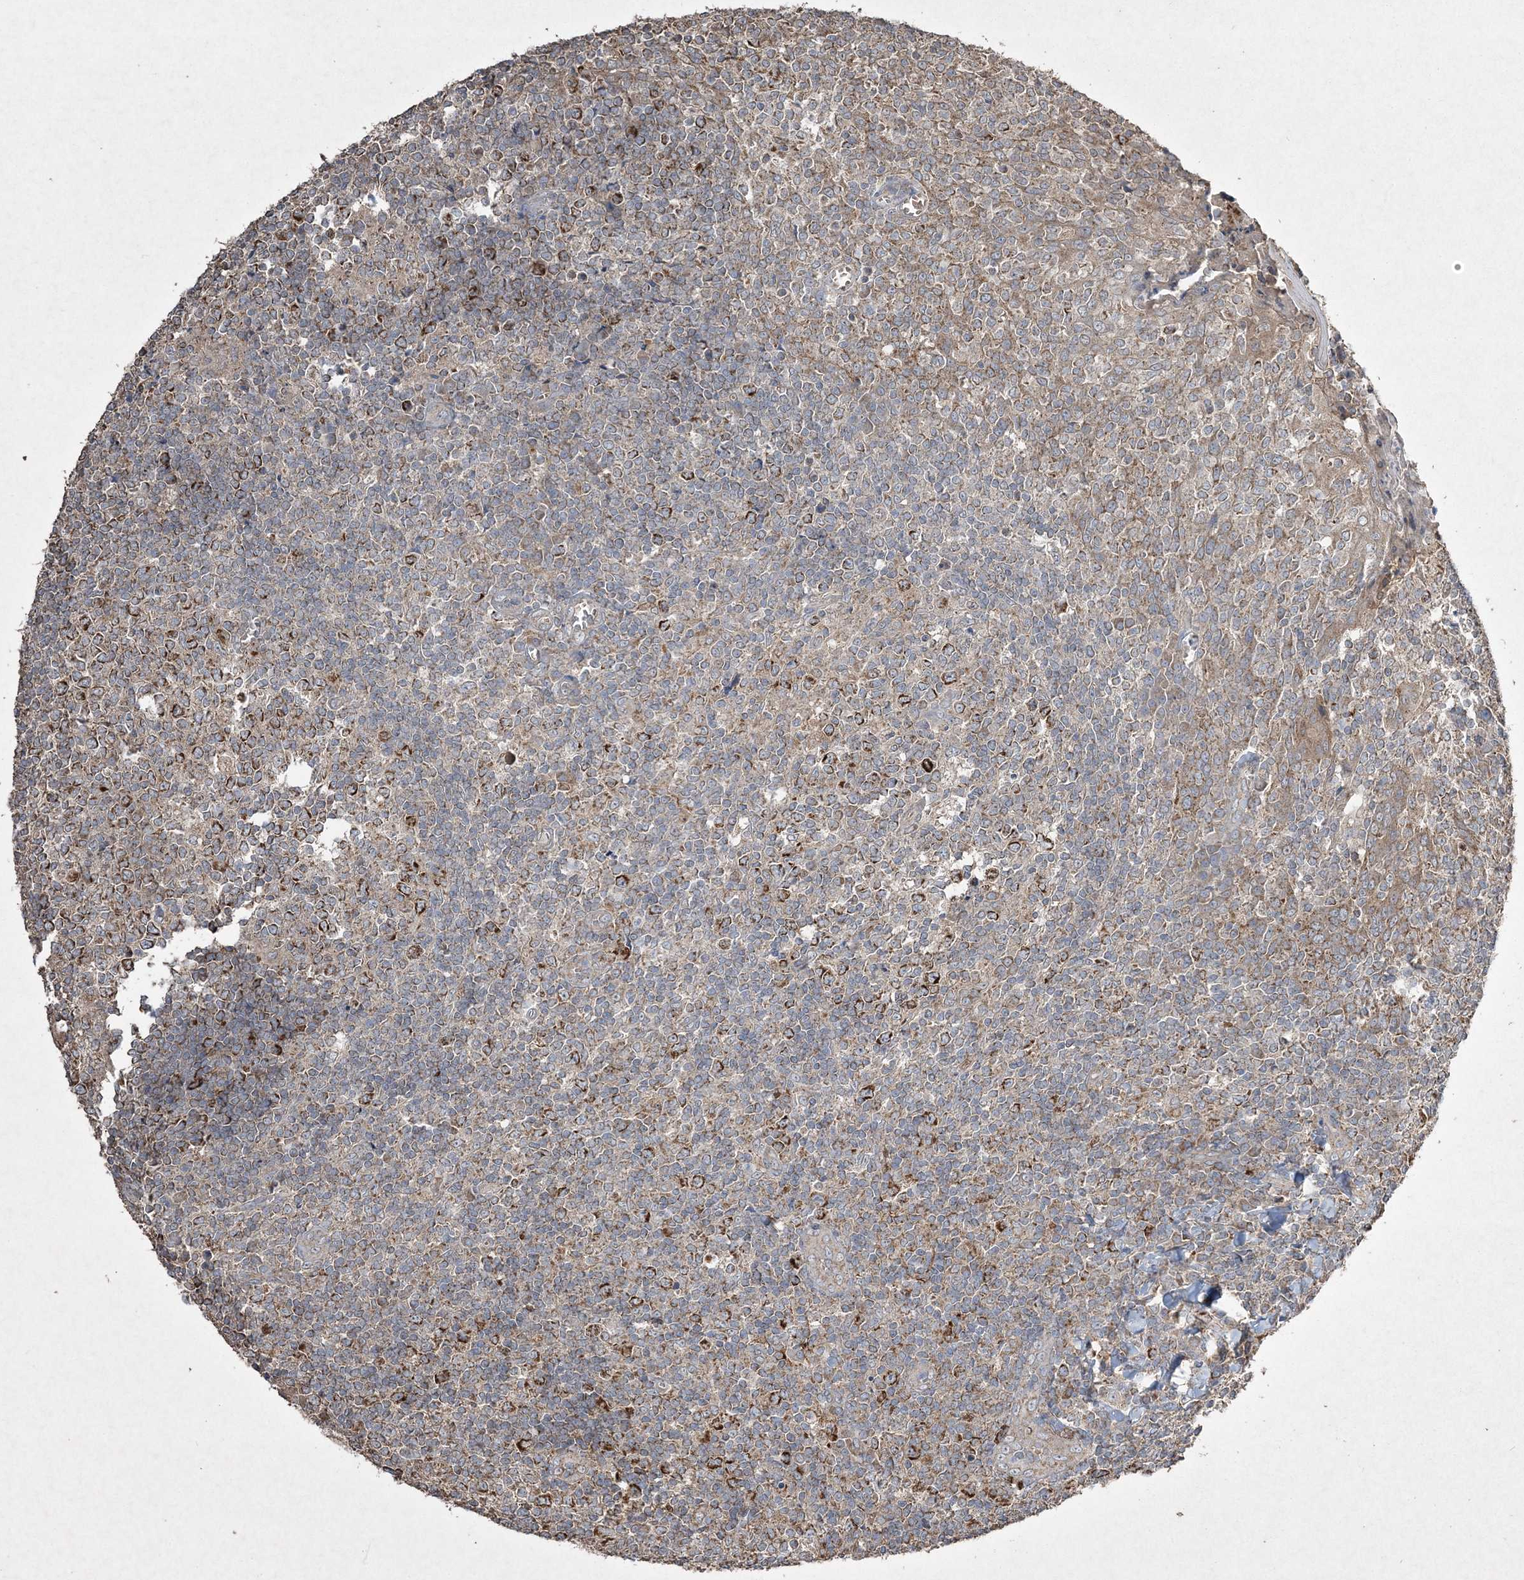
{"staining": {"intensity": "strong", "quantity": ">75%", "location": "cytoplasmic/membranous"}, "tissue": "tonsil", "cell_type": "Germinal center cells", "image_type": "normal", "snomed": [{"axis": "morphology", "description": "Normal tissue, NOS"}, {"axis": "topography", "description": "Tonsil"}], "caption": "Strong cytoplasmic/membranous staining for a protein is appreciated in about >75% of germinal center cells of unremarkable tonsil using IHC.", "gene": "GRSF1", "patient": {"sex": "female", "age": 19}}